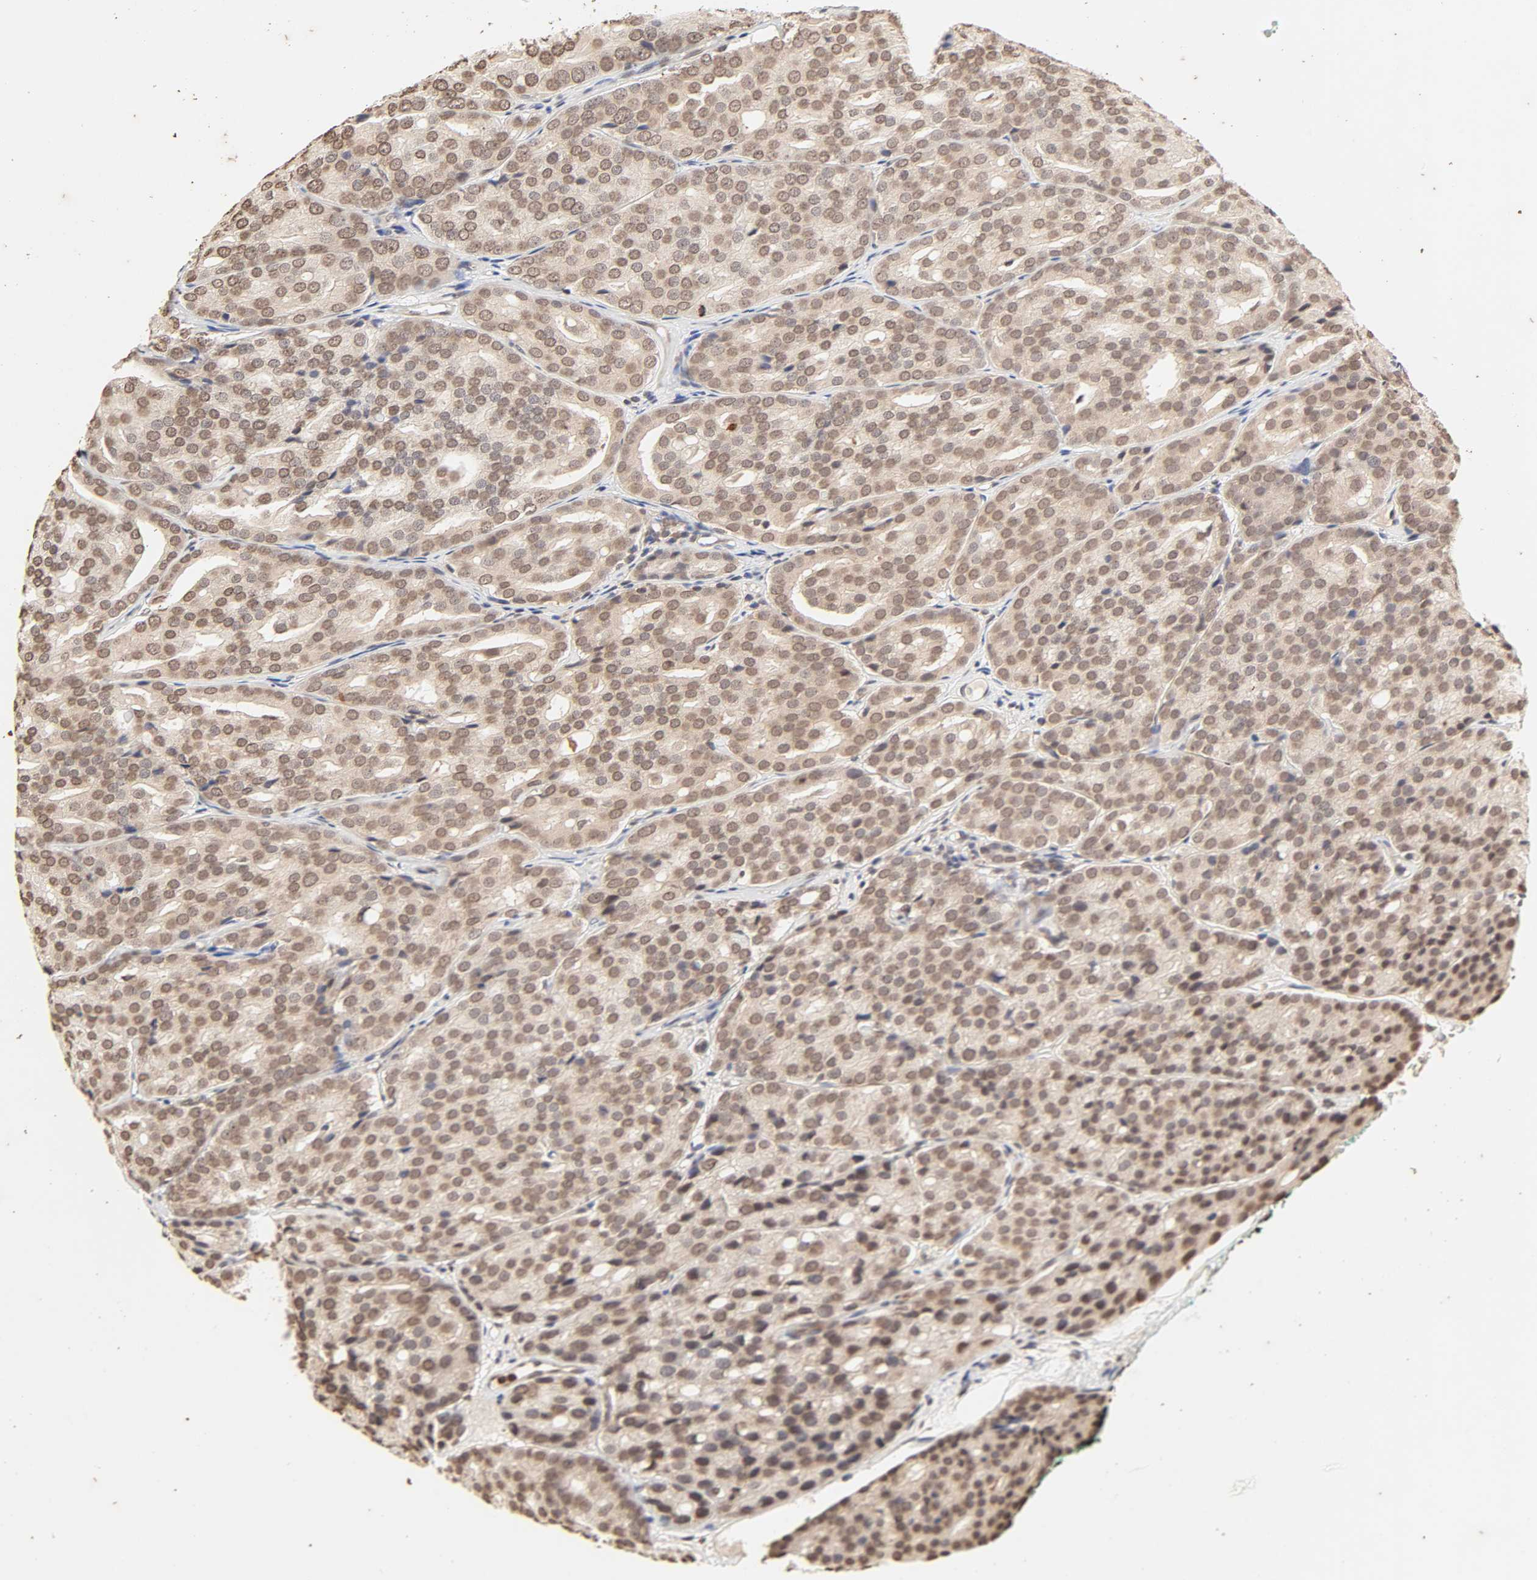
{"staining": {"intensity": "moderate", "quantity": ">75%", "location": "cytoplasmic/membranous,nuclear"}, "tissue": "prostate cancer", "cell_type": "Tumor cells", "image_type": "cancer", "snomed": [{"axis": "morphology", "description": "Adenocarcinoma, High grade"}, {"axis": "topography", "description": "Prostate"}], "caption": "The micrograph exhibits a brown stain indicating the presence of a protein in the cytoplasmic/membranous and nuclear of tumor cells in prostate cancer (high-grade adenocarcinoma).", "gene": "TBL1X", "patient": {"sex": "male", "age": 64}}